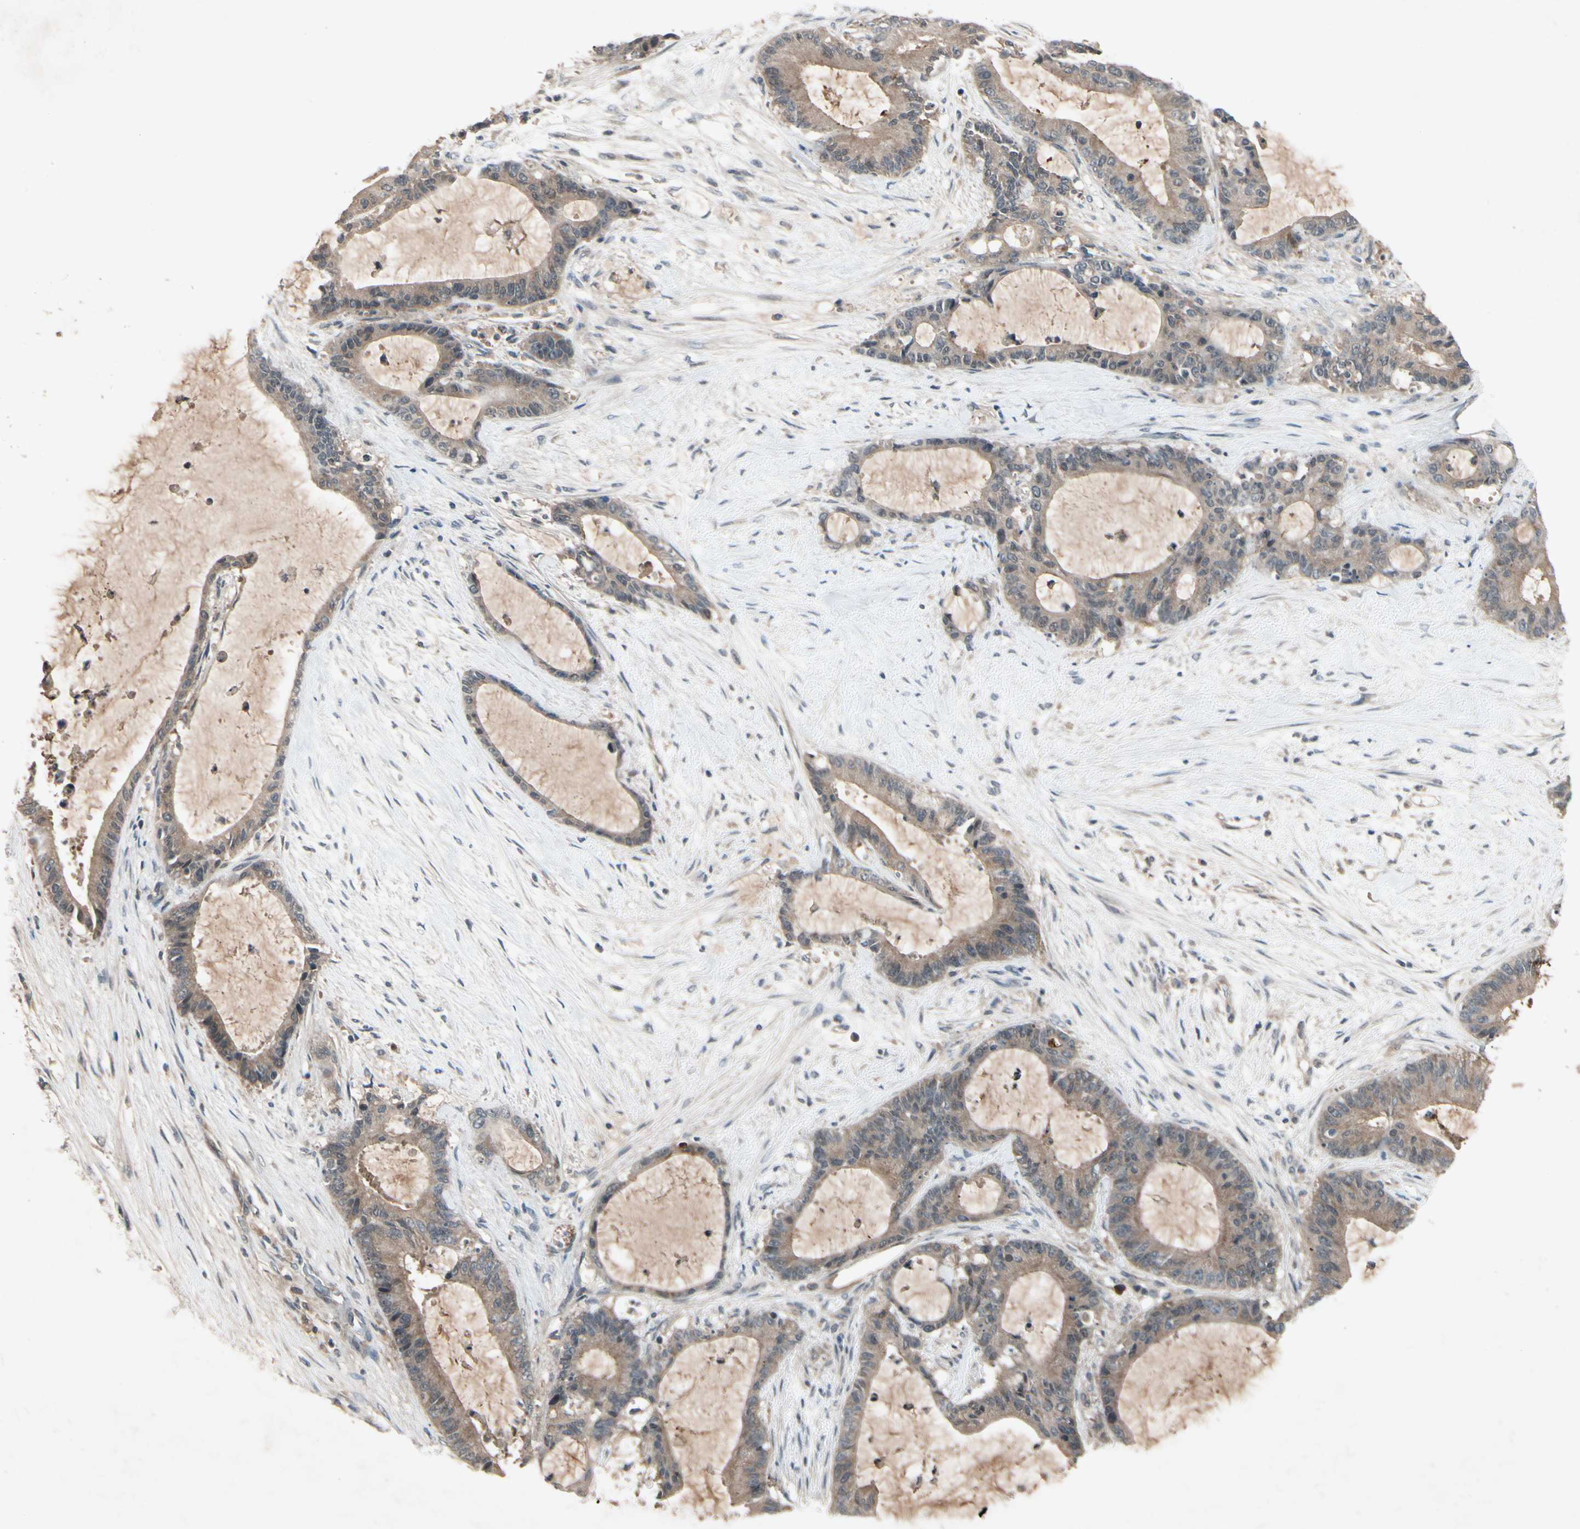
{"staining": {"intensity": "moderate", "quantity": ">75%", "location": "cytoplasmic/membranous"}, "tissue": "liver cancer", "cell_type": "Tumor cells", "image_type": "cancer", "snomed": [{"axis": "morphology", "description": "Cholangiocarcinoma"}, {"axis": "topography", "description": "Liver"}], "caption": "IHC staining of liver cancer (cholangiocarcinoma), which exhibits medium levels of moderate cytoplasmic/membranous expression in about >75% of tumor cells indicating moderate cytoplasmic/membranous protein expression. The staining was performed using DAB (3,3'-diaminobenzidine) (brown) for protein detection and nuclei were counterstained in hematoxylin (blue).", "gene": "NSF", "patient": {"sex": "female", "age": 73}}